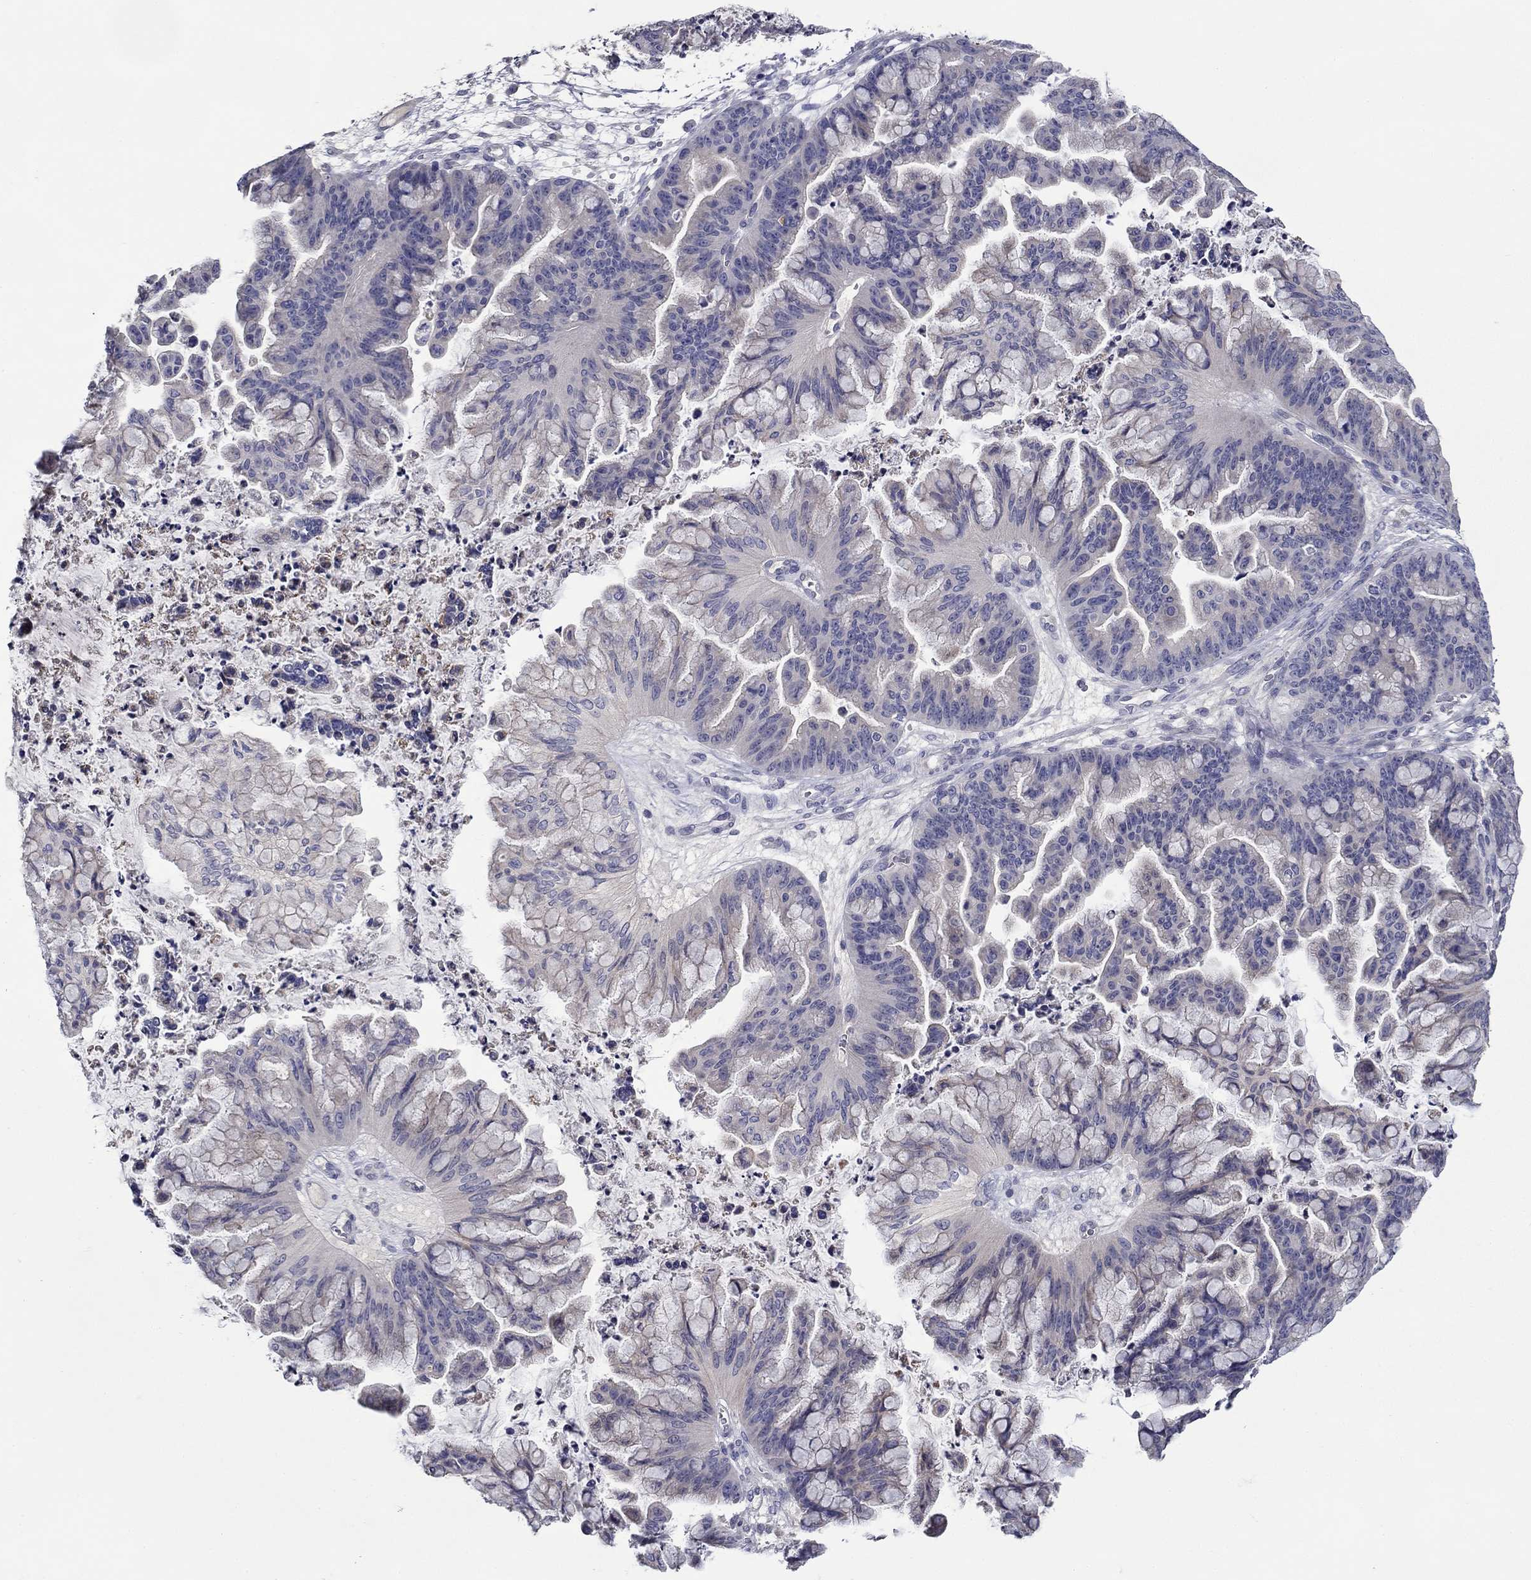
{"staining": {"intensity": "negative", "quantity": "none", "location": "none"}, "tissue": "ovarian cancer", "cell_type": "Tumor cells", "image_type": "cancer", "snomed": [{"axis": "morphology", "description": "Cystadenocarcinoma, mucinous, NOS"}, {"axis": "topography", "description": "Ovary"}], "caption": "Human mucinous cystadenocarcinoma (ovarian) stained for a protein using IHC demonstrates no staining in tumor cells.", "gene": "SPATA7", "patient": {"sex": "female", "age": 67}}